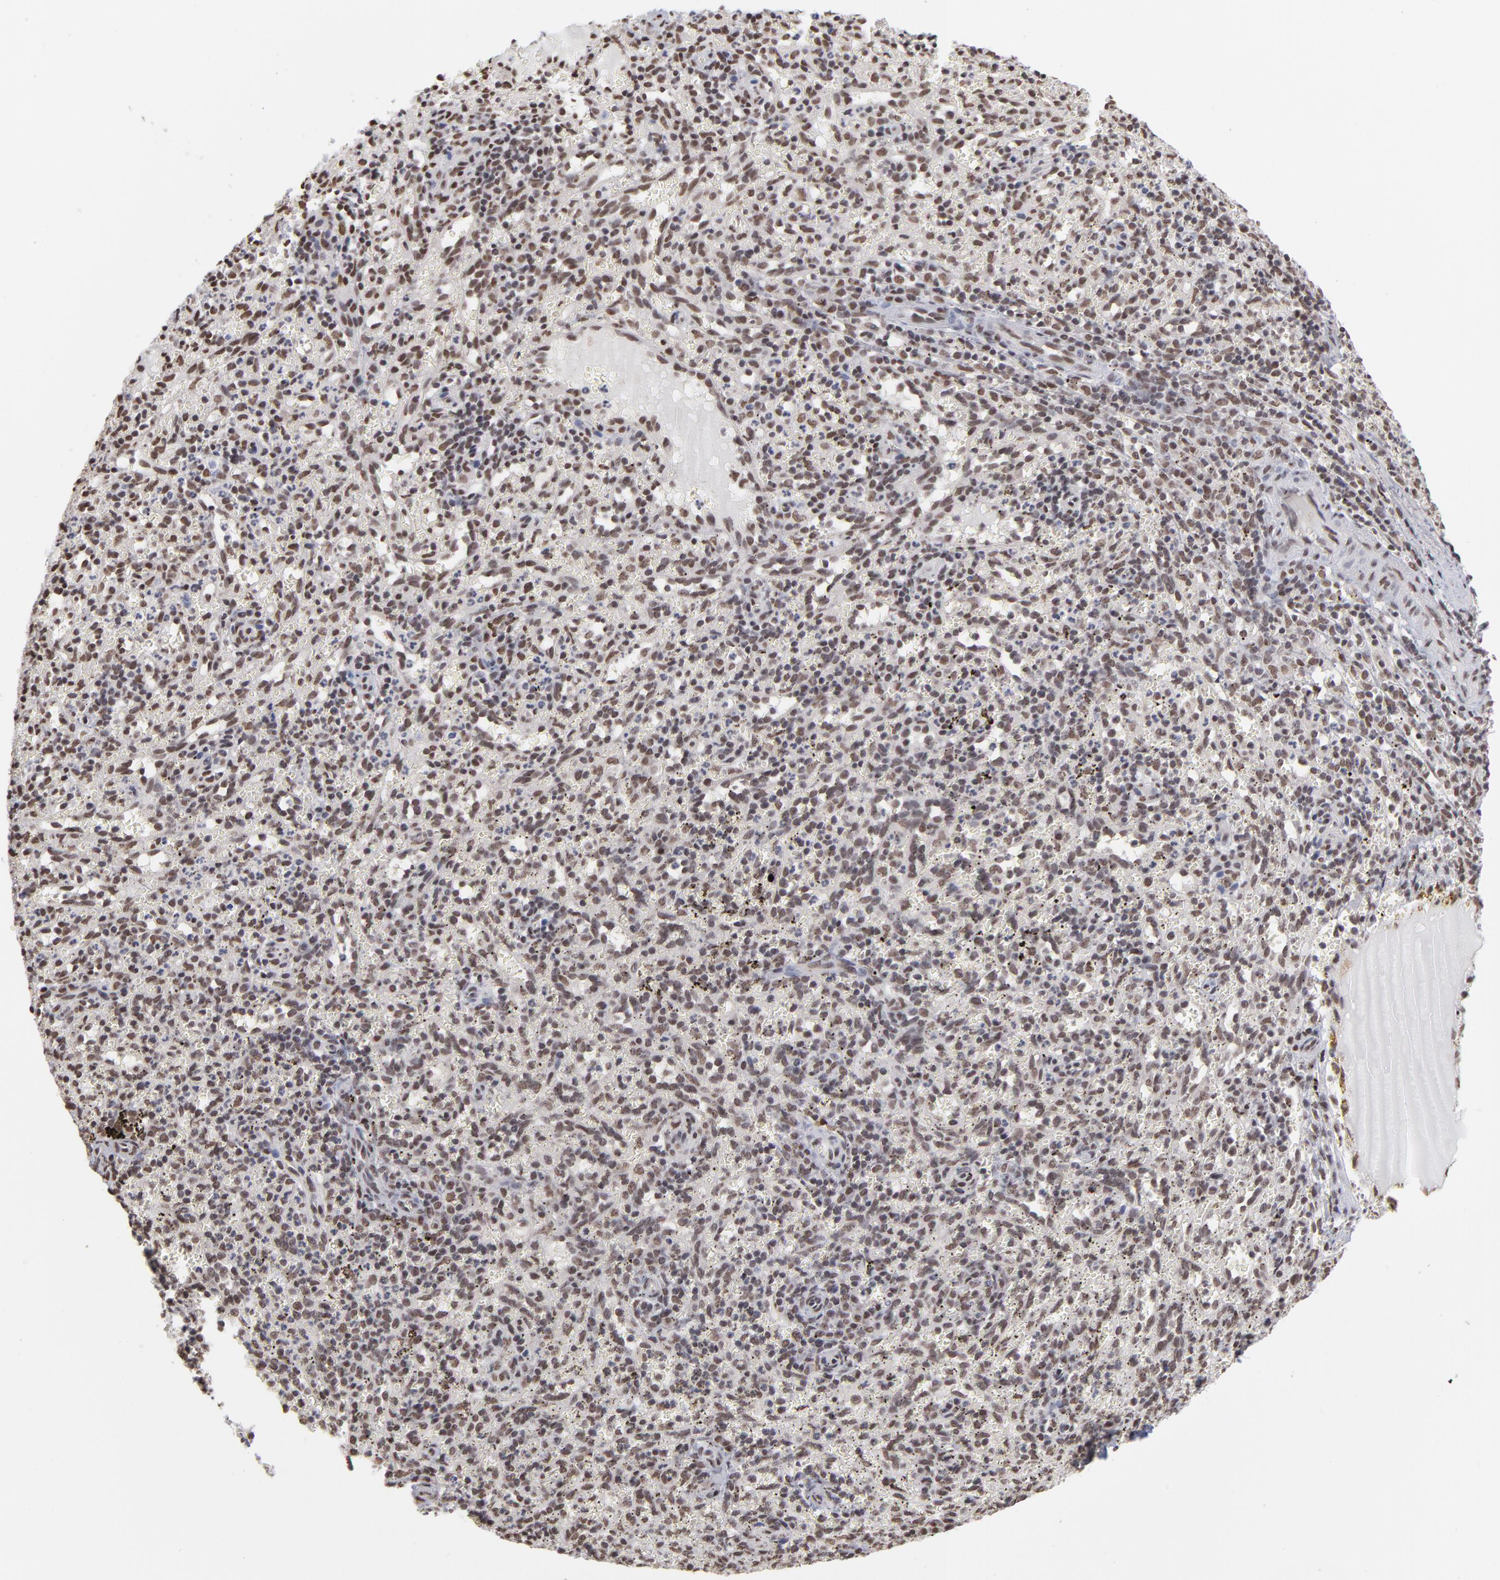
{"staining": {"intensity": "moderate", "quantity": "<25%", "location": "nuclear"}, "tissue": "spleen", "cell_type": "Cells in red pulp", "image_type": "normal", "snomed": [{"axis": "morphology", "description": "Normal tissue, NOS"}, {"axis": "topography", "description": "Spleen"}], "caption": "Approximately <25% of cells in red pulp in benign spleen demonstrate moderate nuclear protein expression as visualized by brown immunohistochemical staining.", "gene": "ZNF3", "patient": {"sex": "female", "age": 10}}